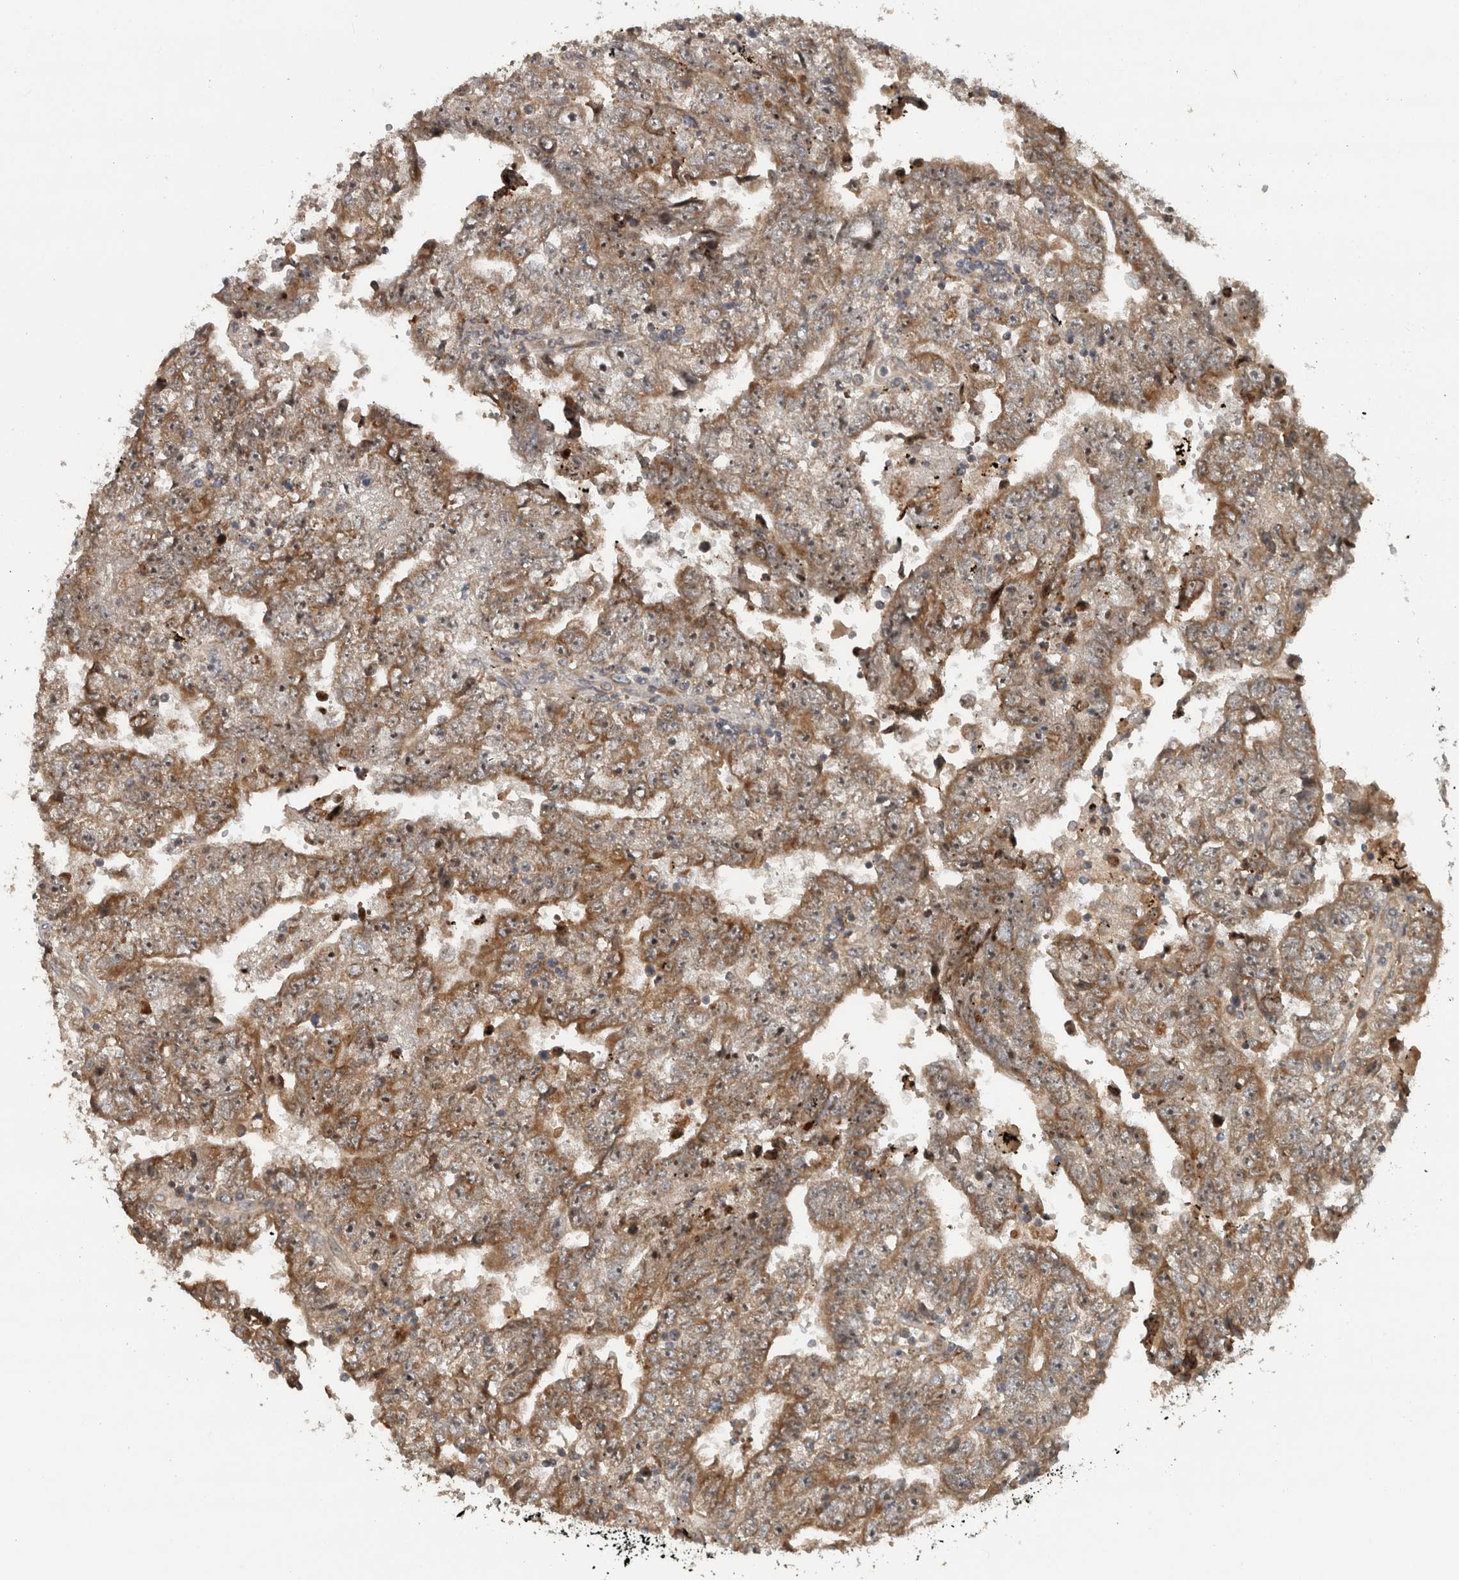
{"staining": {"intensity": "moderate", "quantity": "25%-75%", "location": "cytoplasmic/membranous,nuclear"}, "tissue": "testis cancer", "cell_type": "Tumor cells", "image_type": "cancer", "snomed": [{"axis": "morphology", "description": "Carcinoma, Embryonal, NOS"}, {"axis": "topography", "description": "Testis"}], "caption": "Protein expression analysis of embryonal carcinoma (testis) displays moderate cytoplasmic/membranous and nuclear expression in about 25%-75% of tumor cells. Immunohistochemistry (ihc) stains the protein in brown and the nuclei are stained blue.", "gene": "GPR137B", "patient": {"sex": "male", "age": 25}}